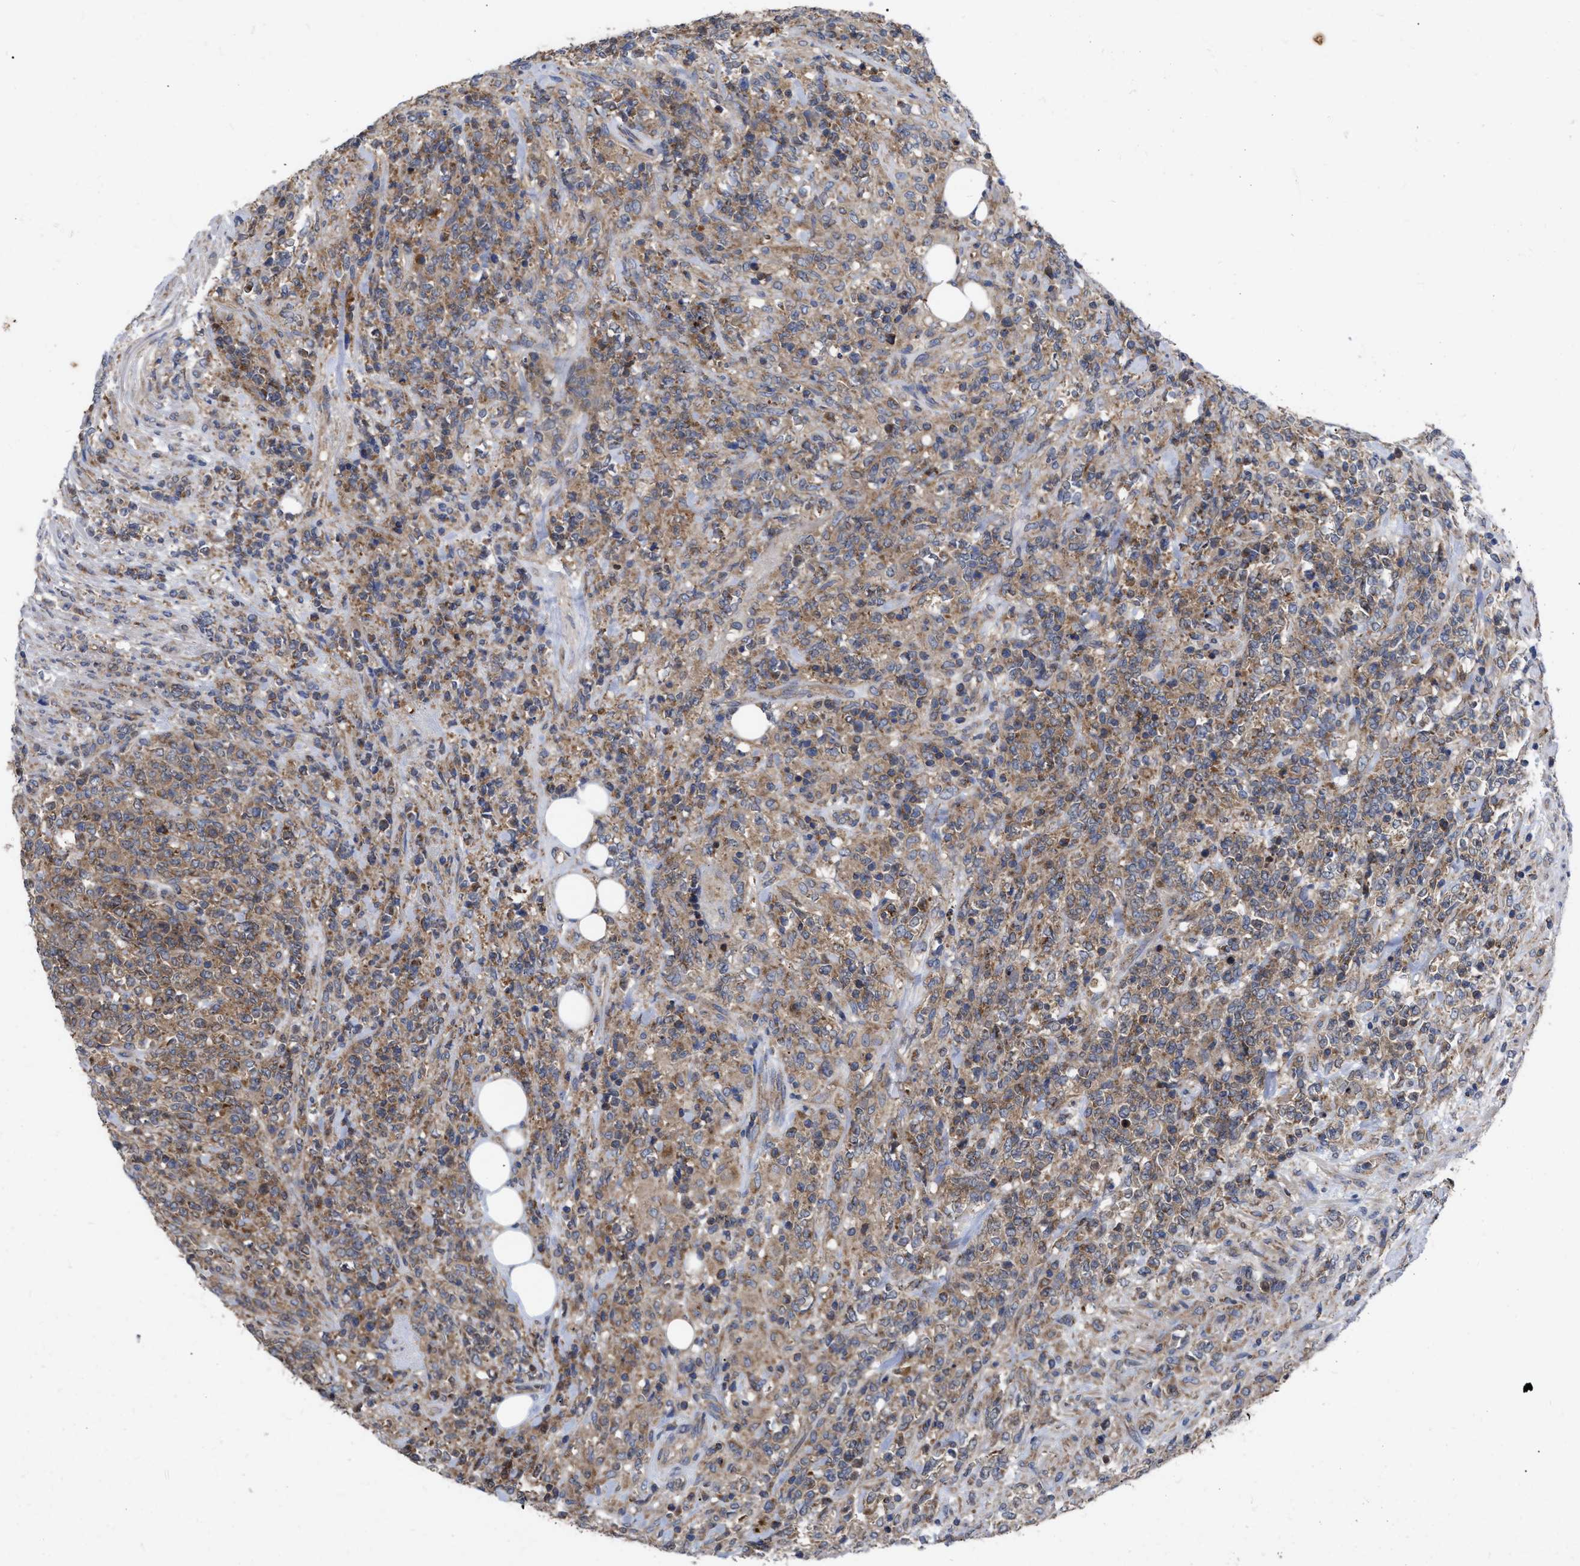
{"staining": {"intensity": "moderate", "quantity": ">75%", "location": "cytoplasmic/membranous"}, "tissue": "lymphoma", "cell_type": "Tumor cells", "image_type": "cancer", "snomed": [{"axis": "morphology", "description": "Malignant lymphoma, non-Hodgkin's type, High grade"}, {"axis": "topography", "description": "Soft tissue"}], "caption": "Moderate cytoplasmic/membranous staining for a protein is appreciated in approximately >75% of tumor cells of lymphoma using IHC.", "gene": "CDKN2C", "patient": {"sex": "male", "age": 18}}